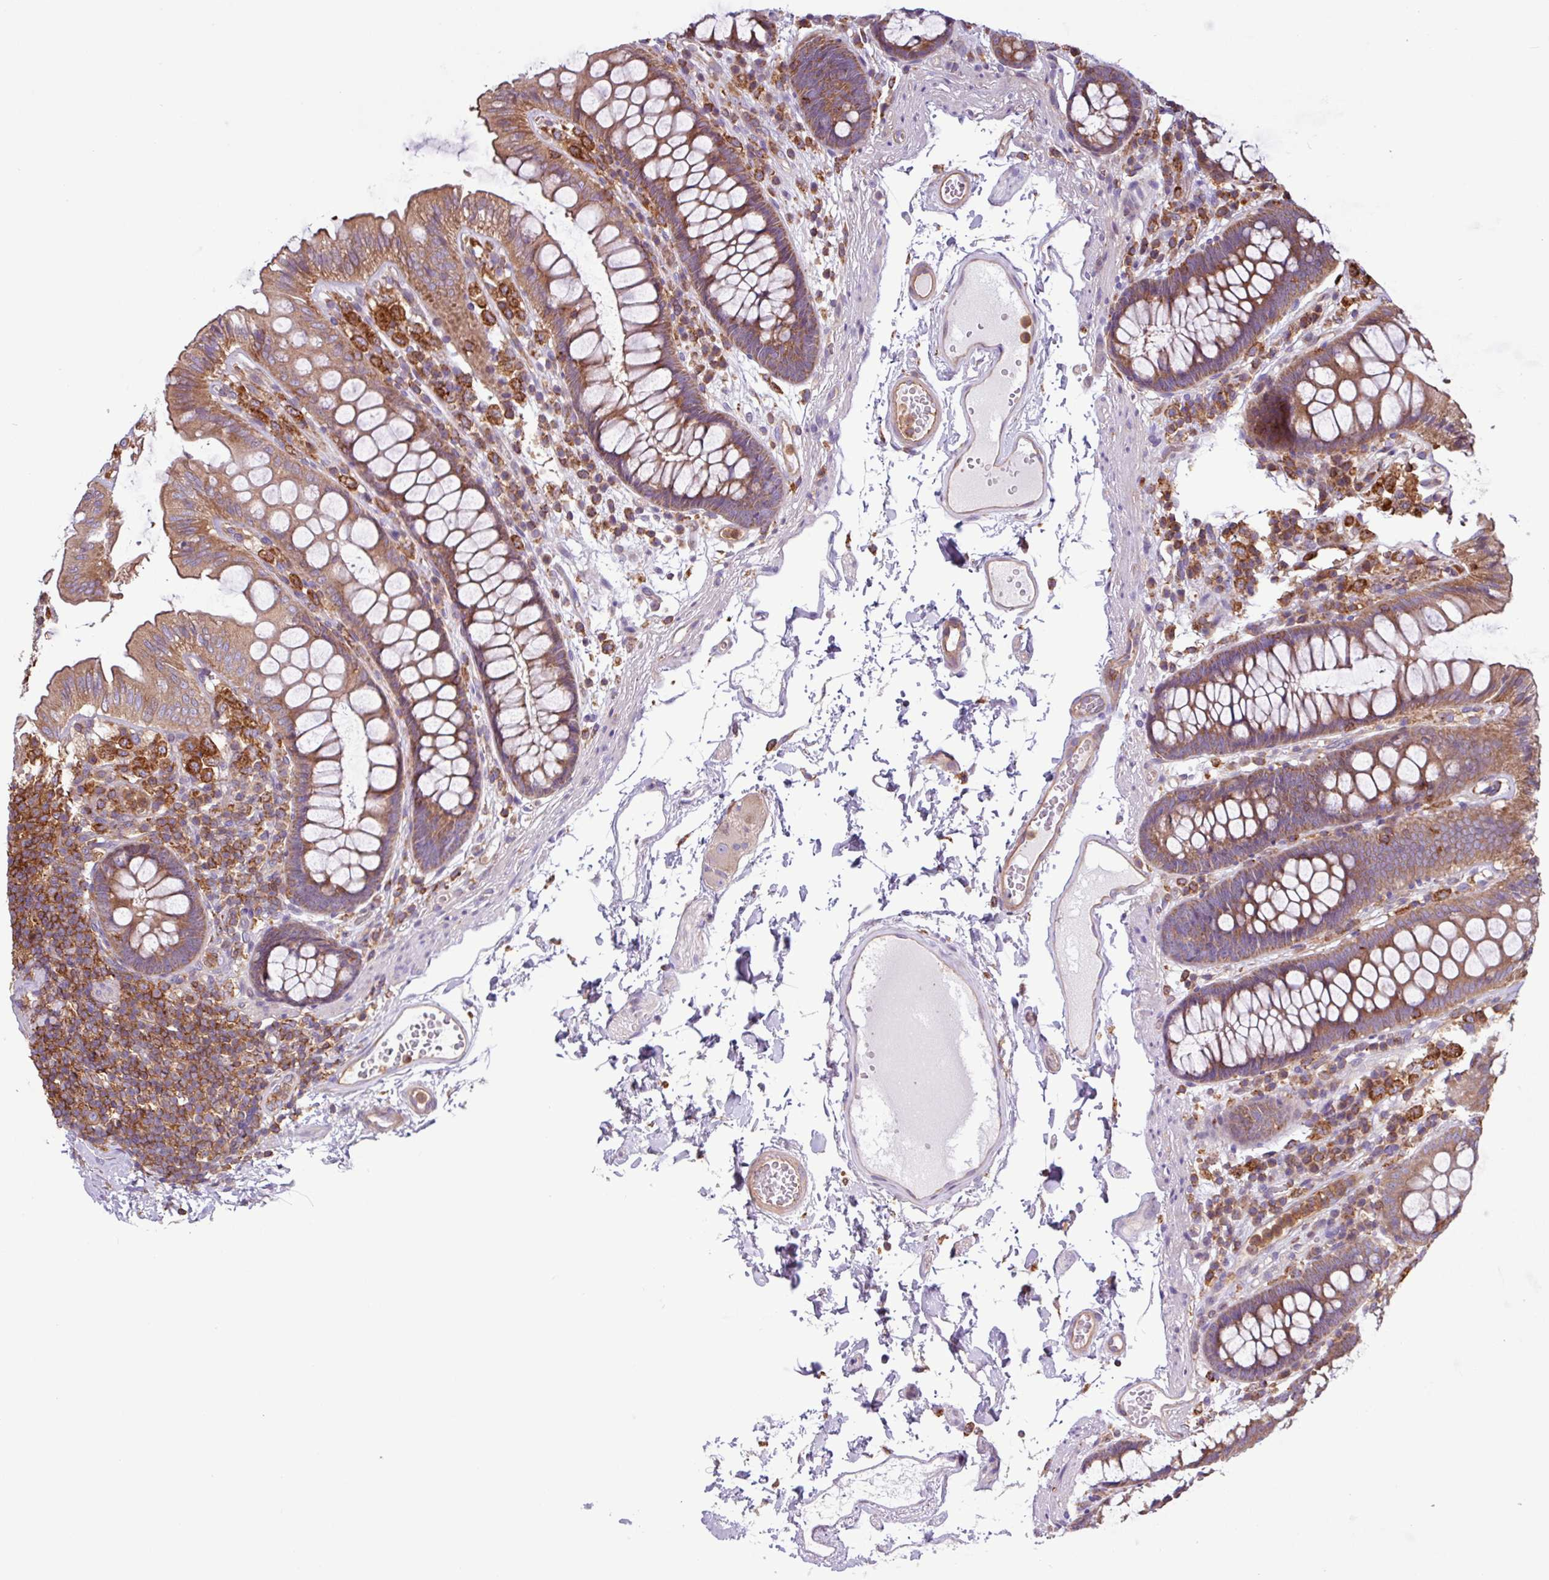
{"staining": {"intensity": "moderate", "quantity": ">75%", "location": "cytoplasmic/membranous"}, "tissue": "colon", "cell_type": "Endothelial cells", "image_type": "normal", "snomed": [{"axis": "morphology", "description": "Normal tissue, NOS"}, {"axis": "topography", "description": "Colon"}], "caption": "An image of colon stained for a protein reveals moderate cytoplasmic/membranous brown staining in endothelial cells.", "gene": "ACTR3B", "patient": {"sex": "male", "age": 84}}